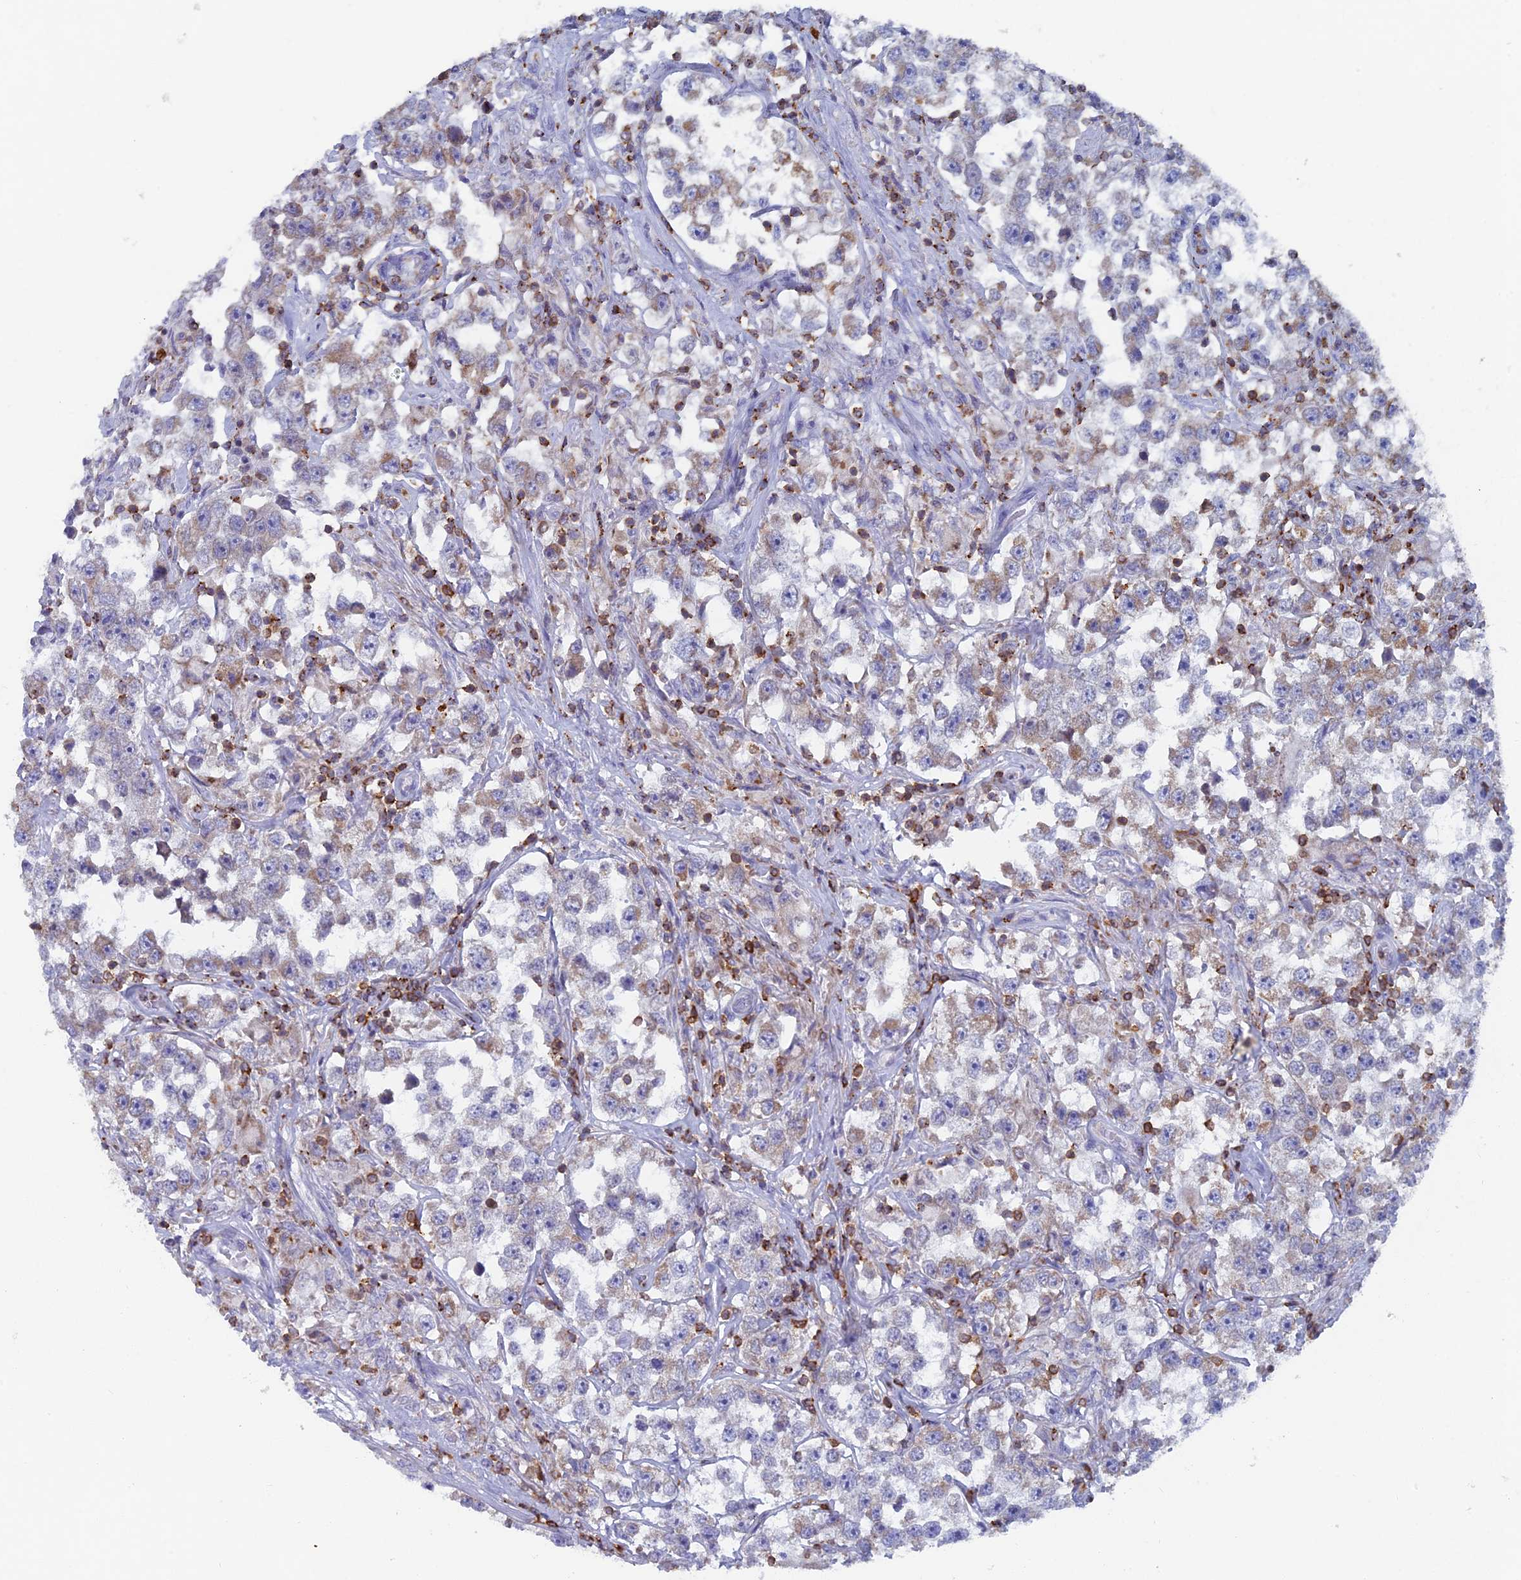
{"staining": {"intensity": "negative", "quantity": "none", "location": "none"}, "tissue": "testis cancer", "cell_type": "Tumor cells", "image_type": "cancer", "snomed": [{"axis": "morphology", "description": "Seminoma, NOS"}, {"axis": "topography", "description": "Testis"}], "caption": "This is an immunohistochemistry image of human testis seminoma. There is no staining in tumor cells.", "gene": "ABI3BP", "patient": {"sex": "male", "age": 46}}